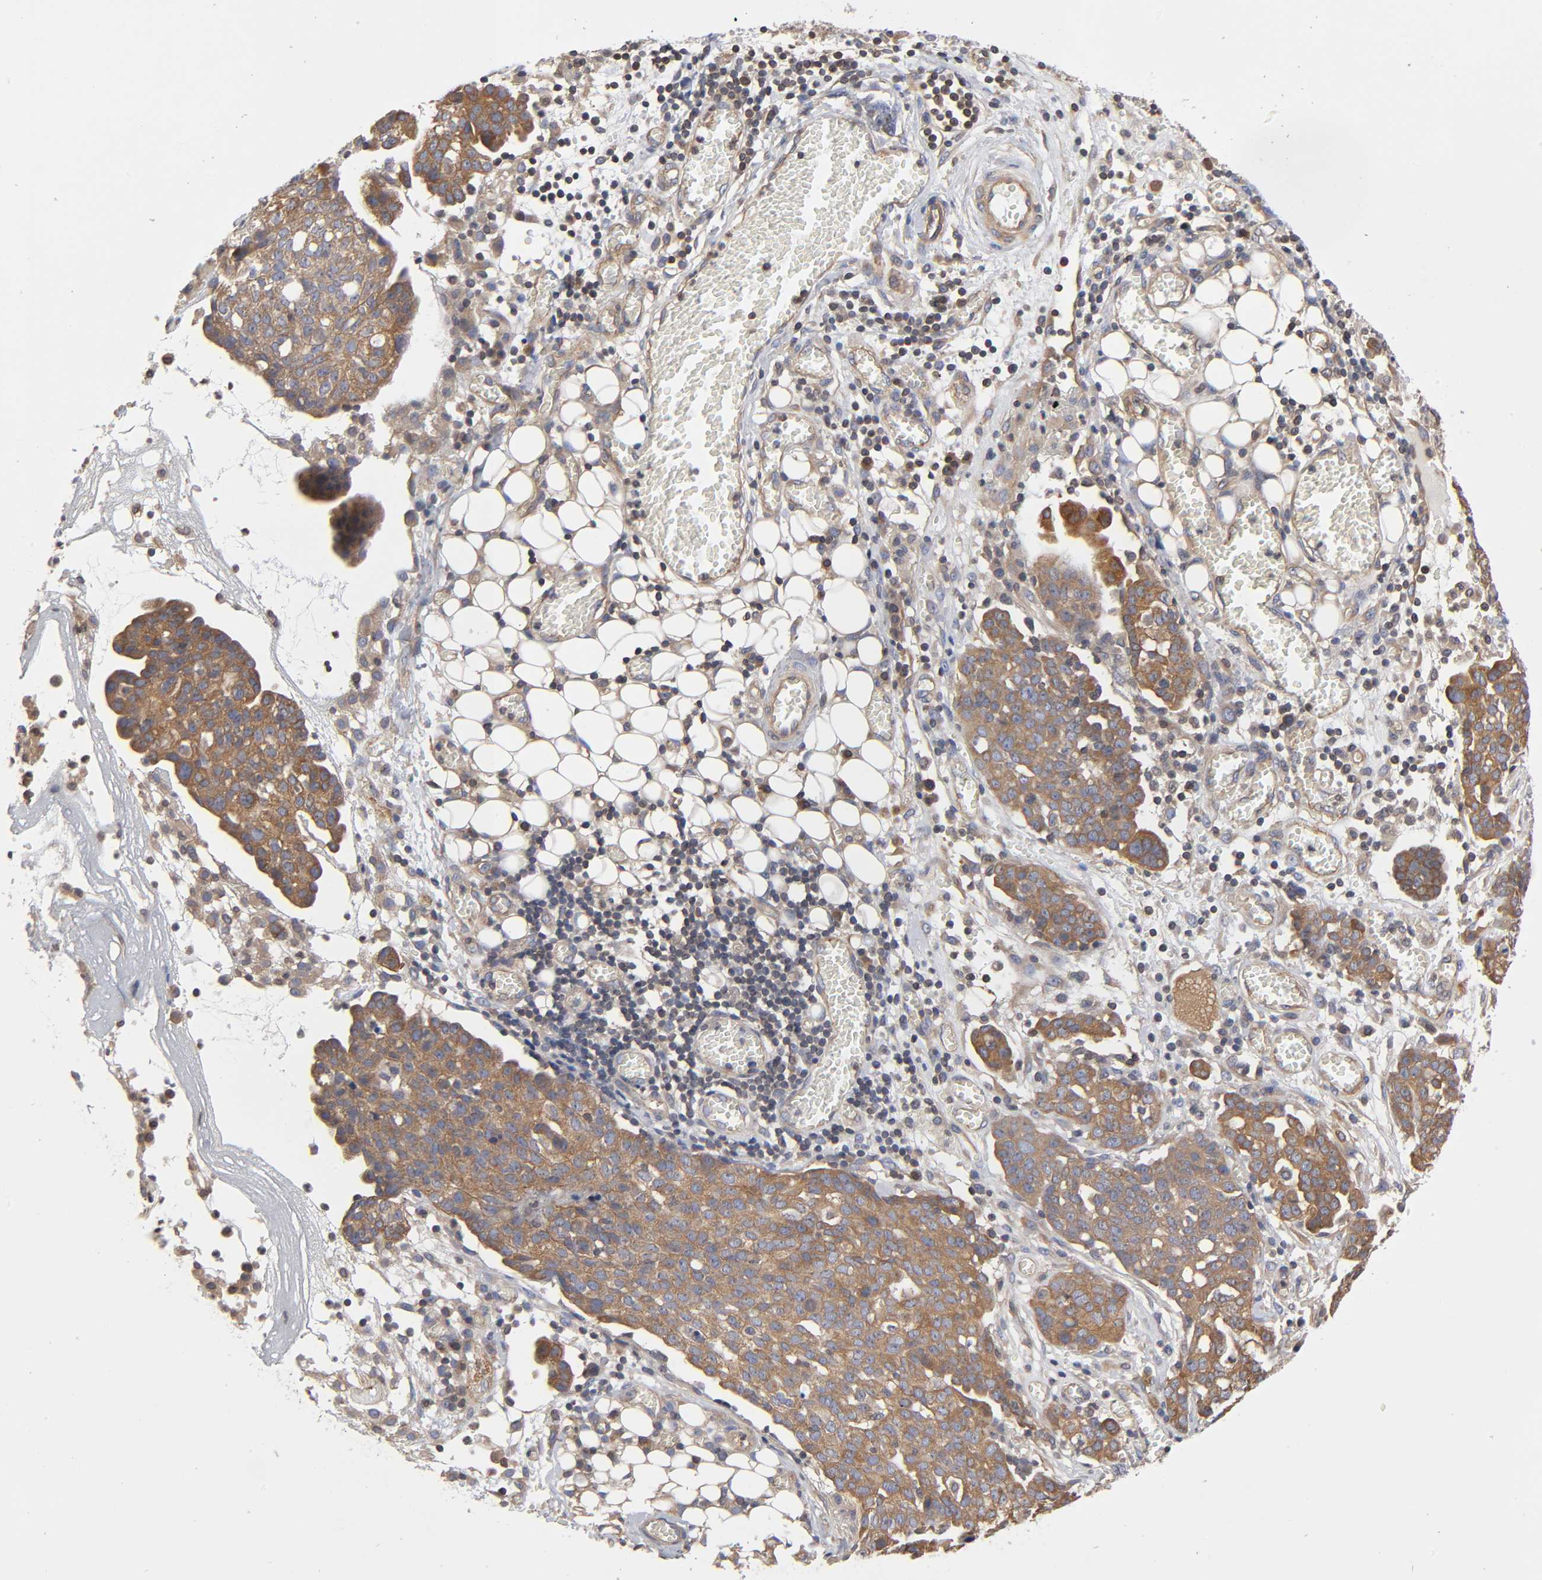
{"staining": {"intensity": "moderate", "quantity": ">75%", "location": "cytoplasmic/membranous"}, "tissue": "ovarian cancer", "cell_type": "Tumor cells", "image_type": "cancer", "snomed": [{"axis": "morphology", "description": "Cystadenocarcinoma, serous, NOS"}, {"axis": "topography", "description": "Soft tissue"}, {"axis": "topography", "description": "Ovary"}], "caption": "Protein staining of ovarian cancer (serous cystadenocarcinoma) tissue shows moderate cytoplasmic/membranous expression in about >75% of tumor cells. Nuclei are stained in blue.", "gene": "STRN3", "patient": {"sex": "female", "age": 57}}